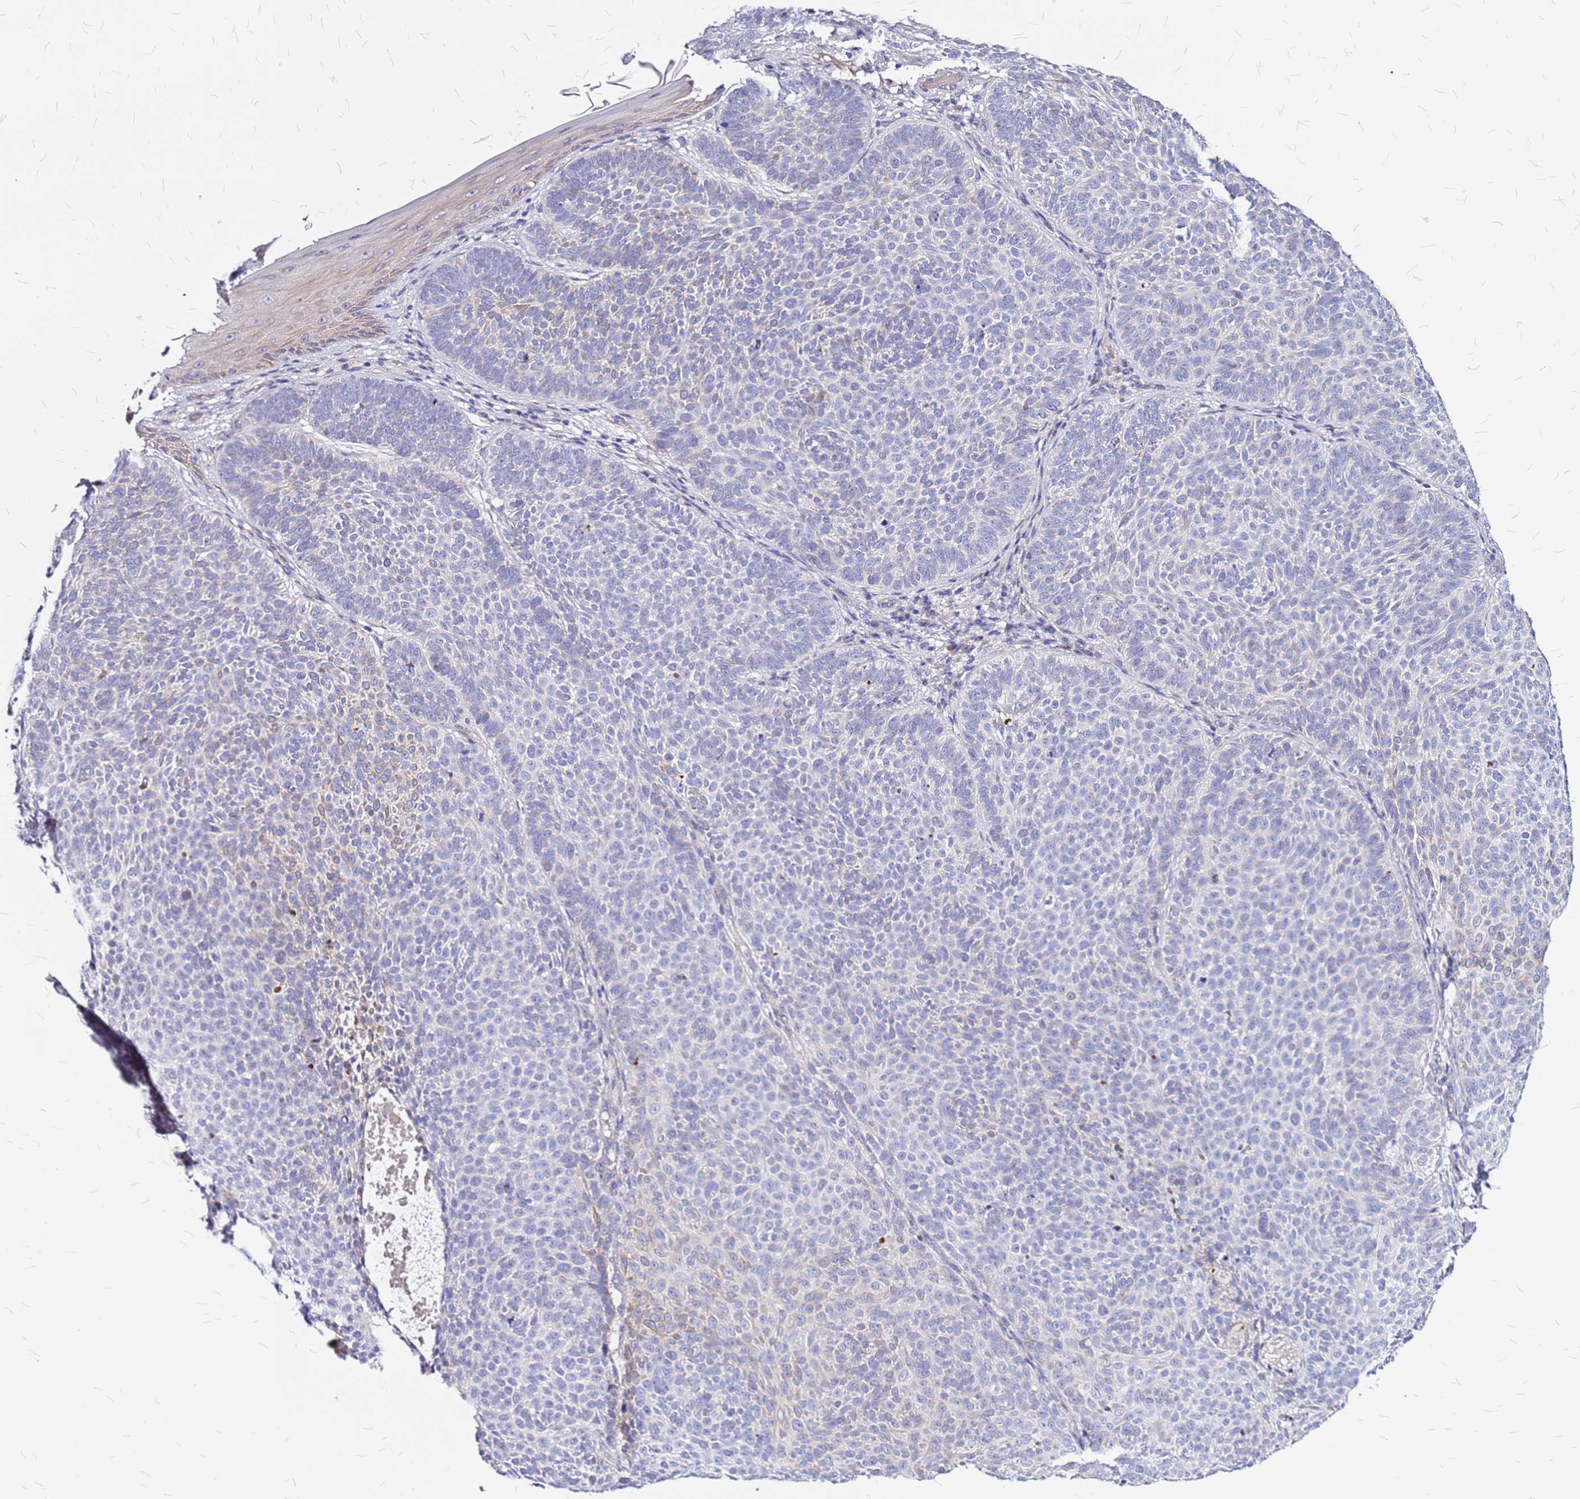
{"staining": {"intensity": "negative", "quantity": "none", "location": "none"}, "tissue": "skin cancer", "cell_type": "Tumor cells", "image_type": "cancer", "snomed": [{"axis": "morphology", "description": "Basal cell carcinoma"}, {"axis": "topography", "description": "Skin"}], "caption": "Immunohistochemistry (IHC) of human skin cancer displays no positivity in tumor cells.", "gene": "CASD1", "patient": {"sex": "male", "age": 85}}